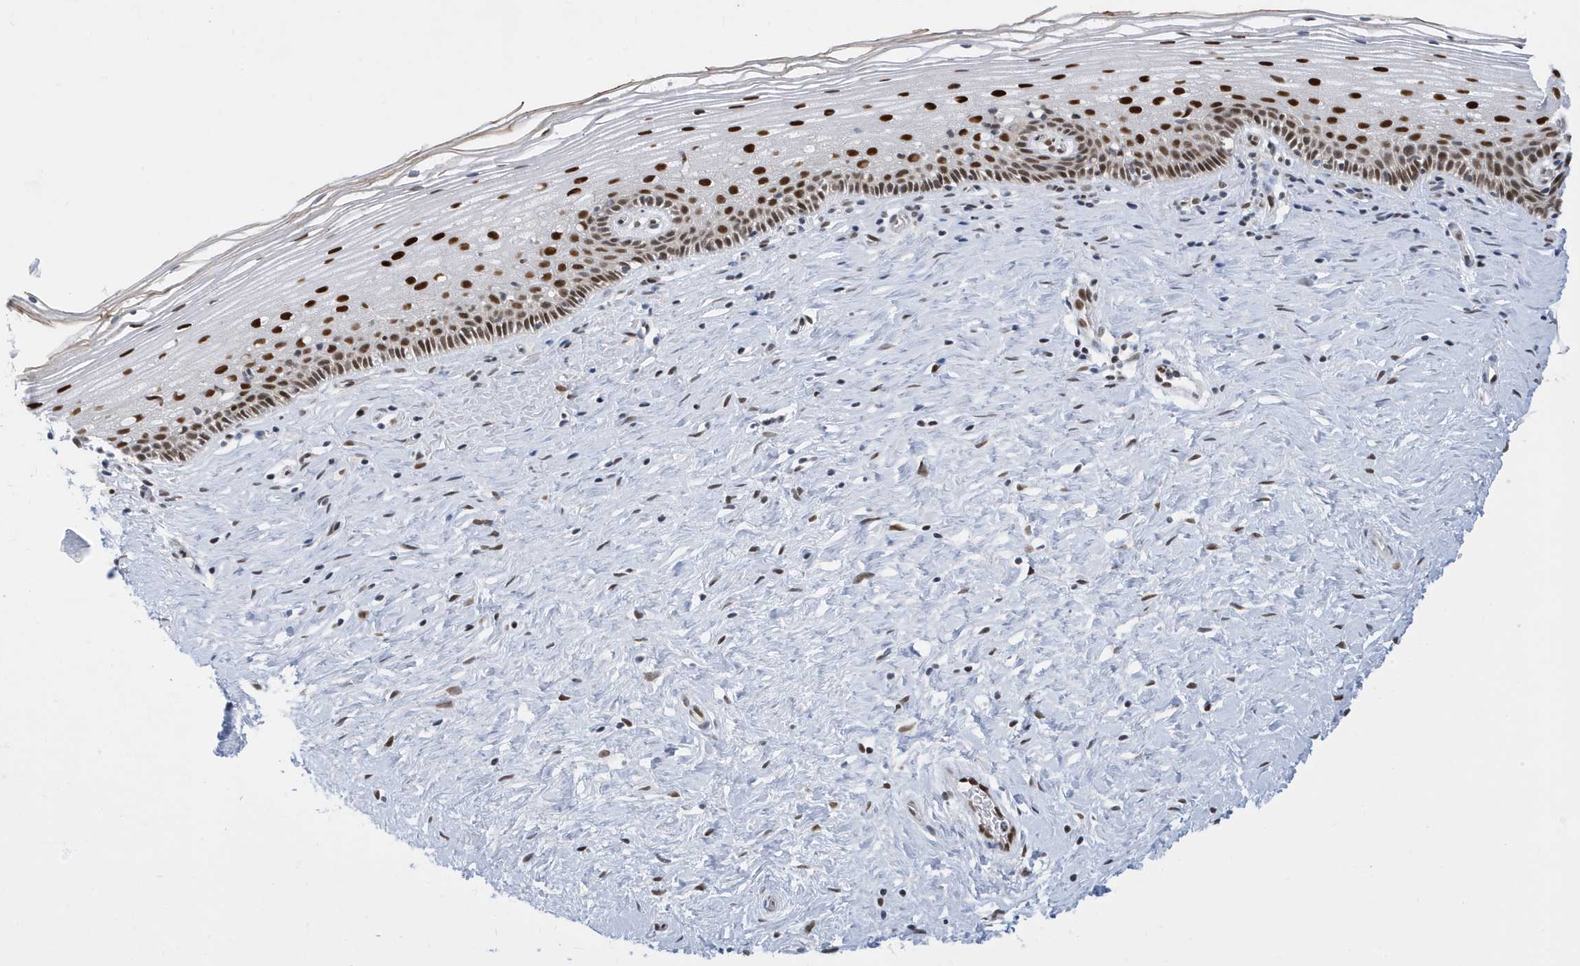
{"staining": {"intensity": "moderate", "quantity": "25%-75%", "location": "nuclear"}, "tissue": "cervix", "cell_type": "Glandular cells", "image_type": "normal", "snomed": [{"axis": "morphology", "description": "Normal tissue, NOS"}, {"axis": "topography", "description": "Cervix"}], "caption": "Immunohistochemical staining of normal cervix demonstrates 25%-75% levels of moderate nuclear protein positivity in approximately 25%-75% of glandular cells. The protein of interest is stained brown, and the nuclei are stained in blue (DAB IHC with brightfield microscopy, high magnification).", "gene": "PCYT1A", "patient": {"sex": "female", "age": 33}}